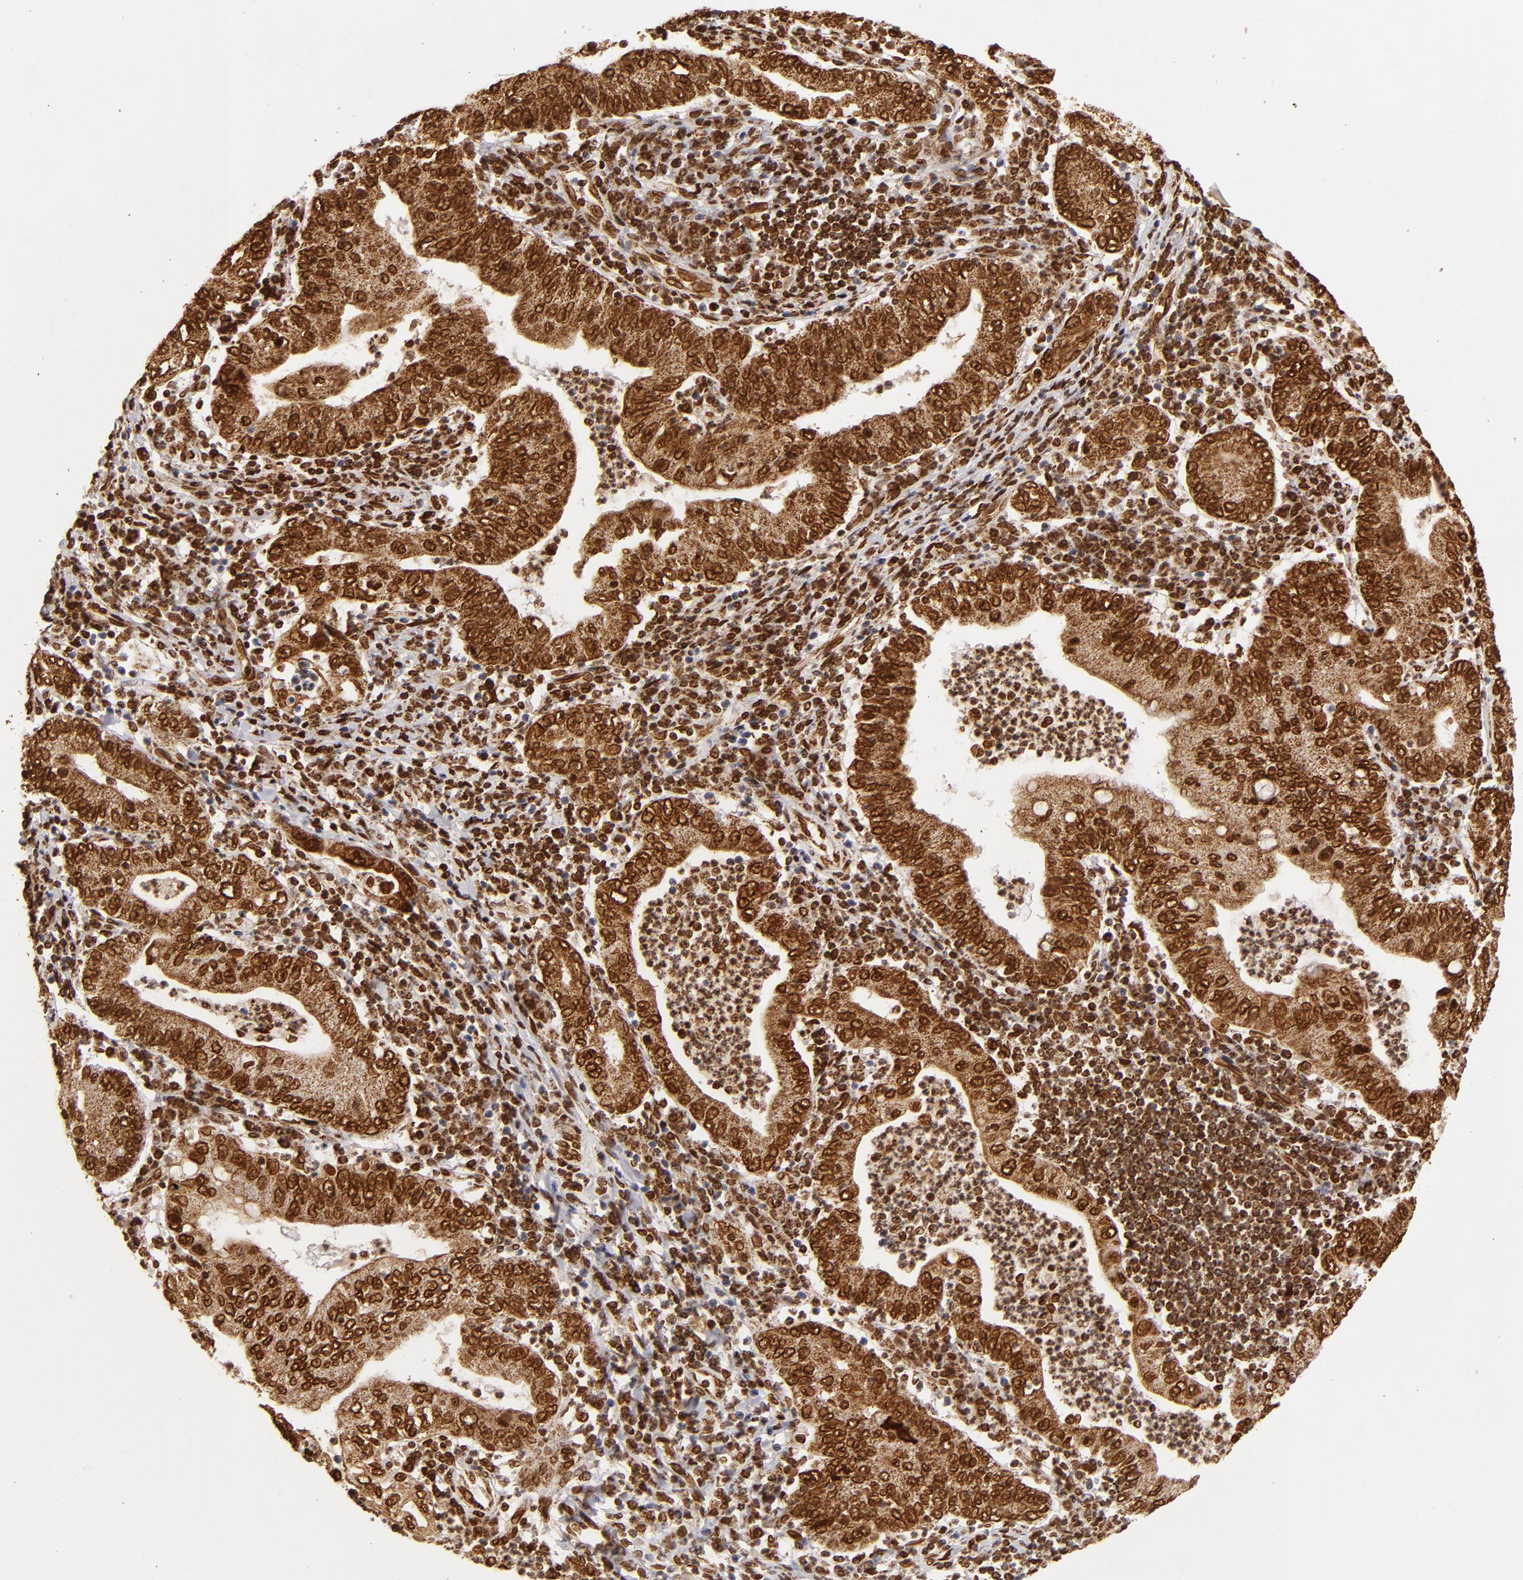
{"staining": {"intensity": "strong", "quantity": ">75%", "location": "cytoplasmic/membranous,nuclear"}, "tissue": "stomach cancer", "cell_type": "Tumor cells", "image_type": "cancer", "snomed": [{"axis": "morphology", "description": "Normal tissue, NOS"}, {"axis": "morphology", "description": "Adenocarcinoma, NOS"}, {"axis": "topography", "description": "Esophagus"}, {"axis": "topography", "description": "Stomach, upper"}, {"axis": "topography", "description": "Peripheral nerve tissue"}], "caption": "The micrograph displays staining of stomach cancer (adenocarcinoma), revealing strong cytoplasmic/membranous and nuclear protein expression (brown color) within tumor cells.", "gene": "CUL3", "patient": {"sex": "male", "age": 62}}